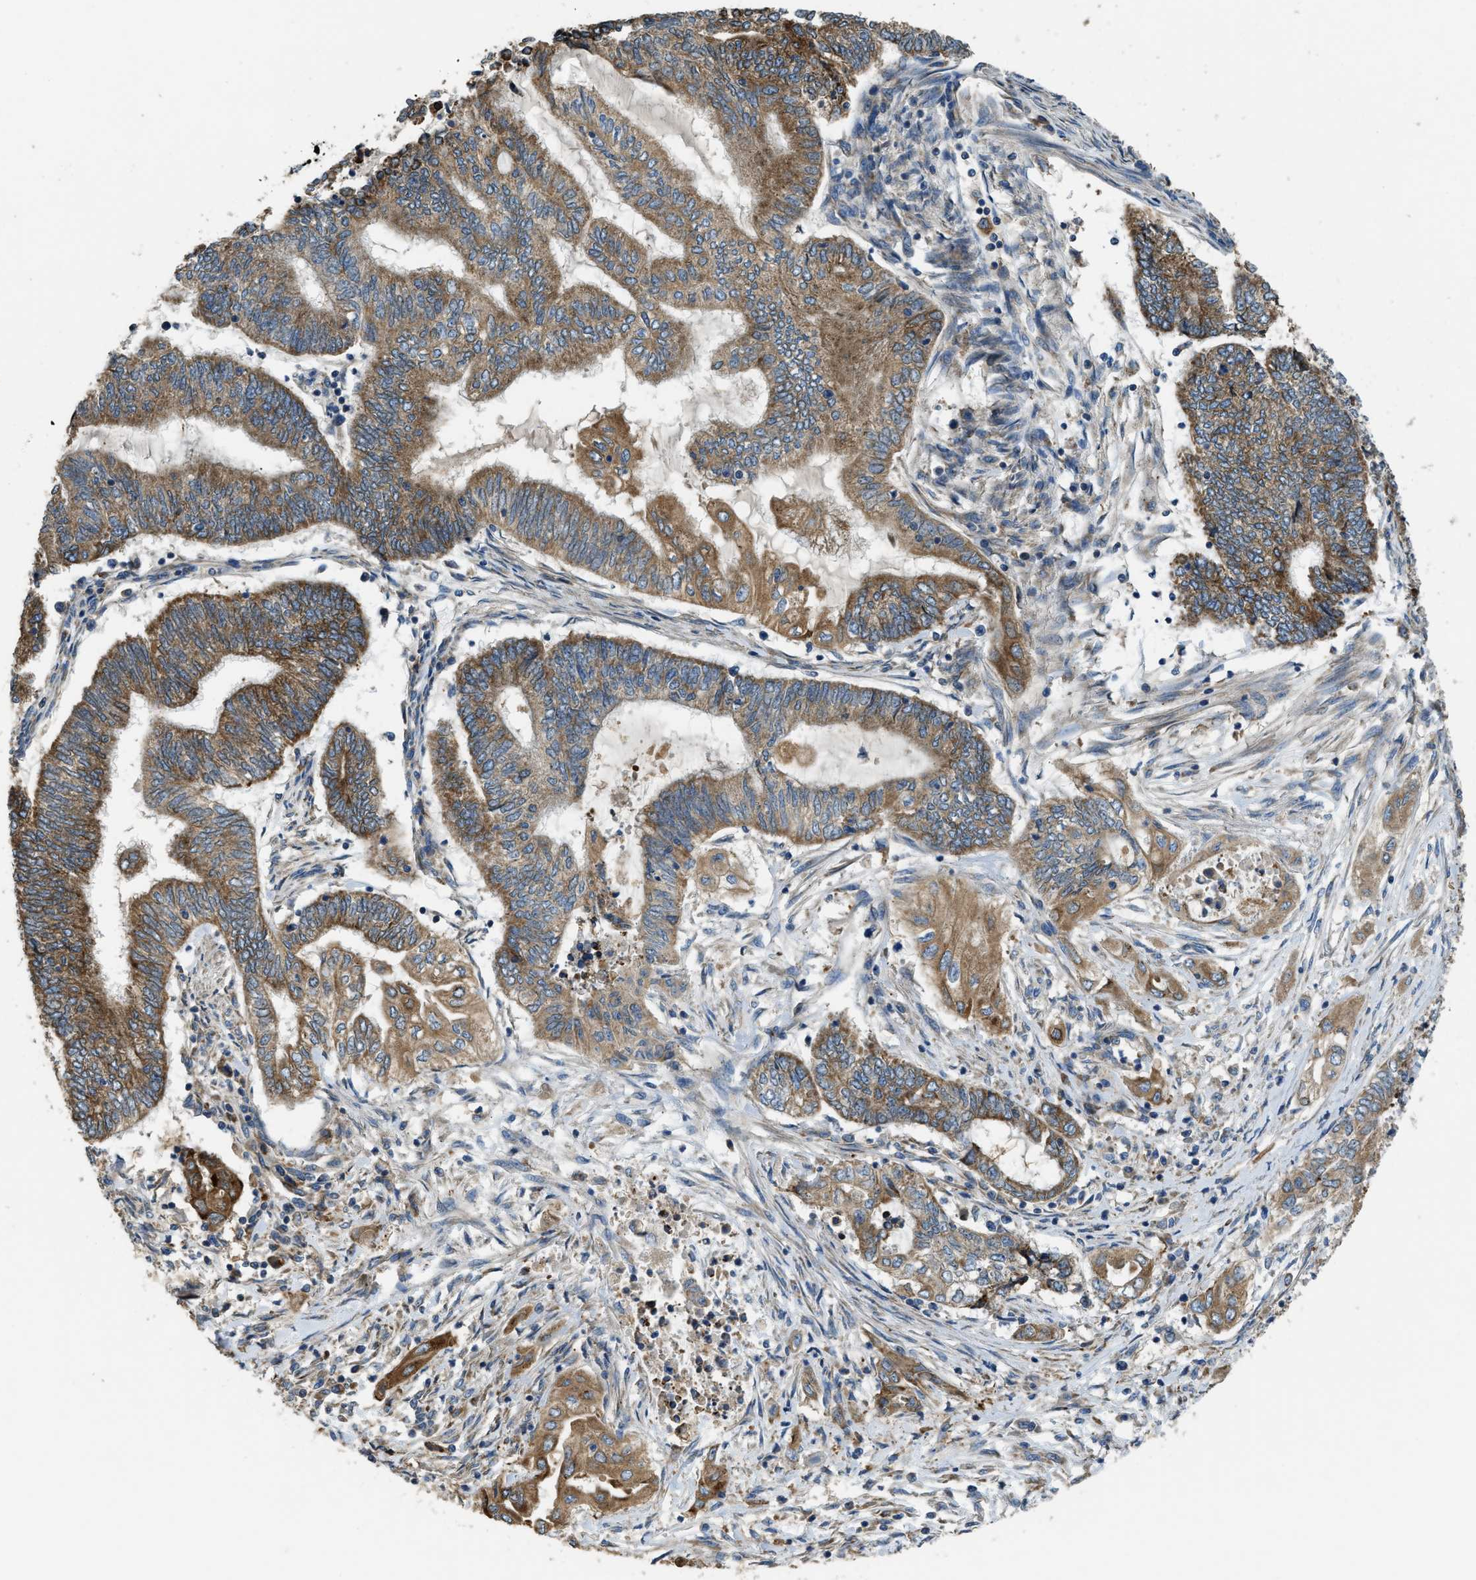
{"staining": {"intensity": "moderate", "quantity": ">75%", "location": "cytoplasmic/membranous"}, "tissue": "endometrial cancer", "cell_type": "Tumor cells", "image_type": "cancer", "snomed": [{"axis": "morphology", "description": "Adenocarcinoma, NOS"}, {"axis": "topography", "description": "Uterus"}, {"axis": "topography", "description": "Endometrium"}], "caption": "There is medium levels of moderate cytoplasmic/membranous expression in tumor cells of endometrial cancer (adenocarcinoma), as demonstrated by immunohistochemical staining (brown color).", "gene": "TMEM68", "patient": {"sex": "female", "age": 70}}